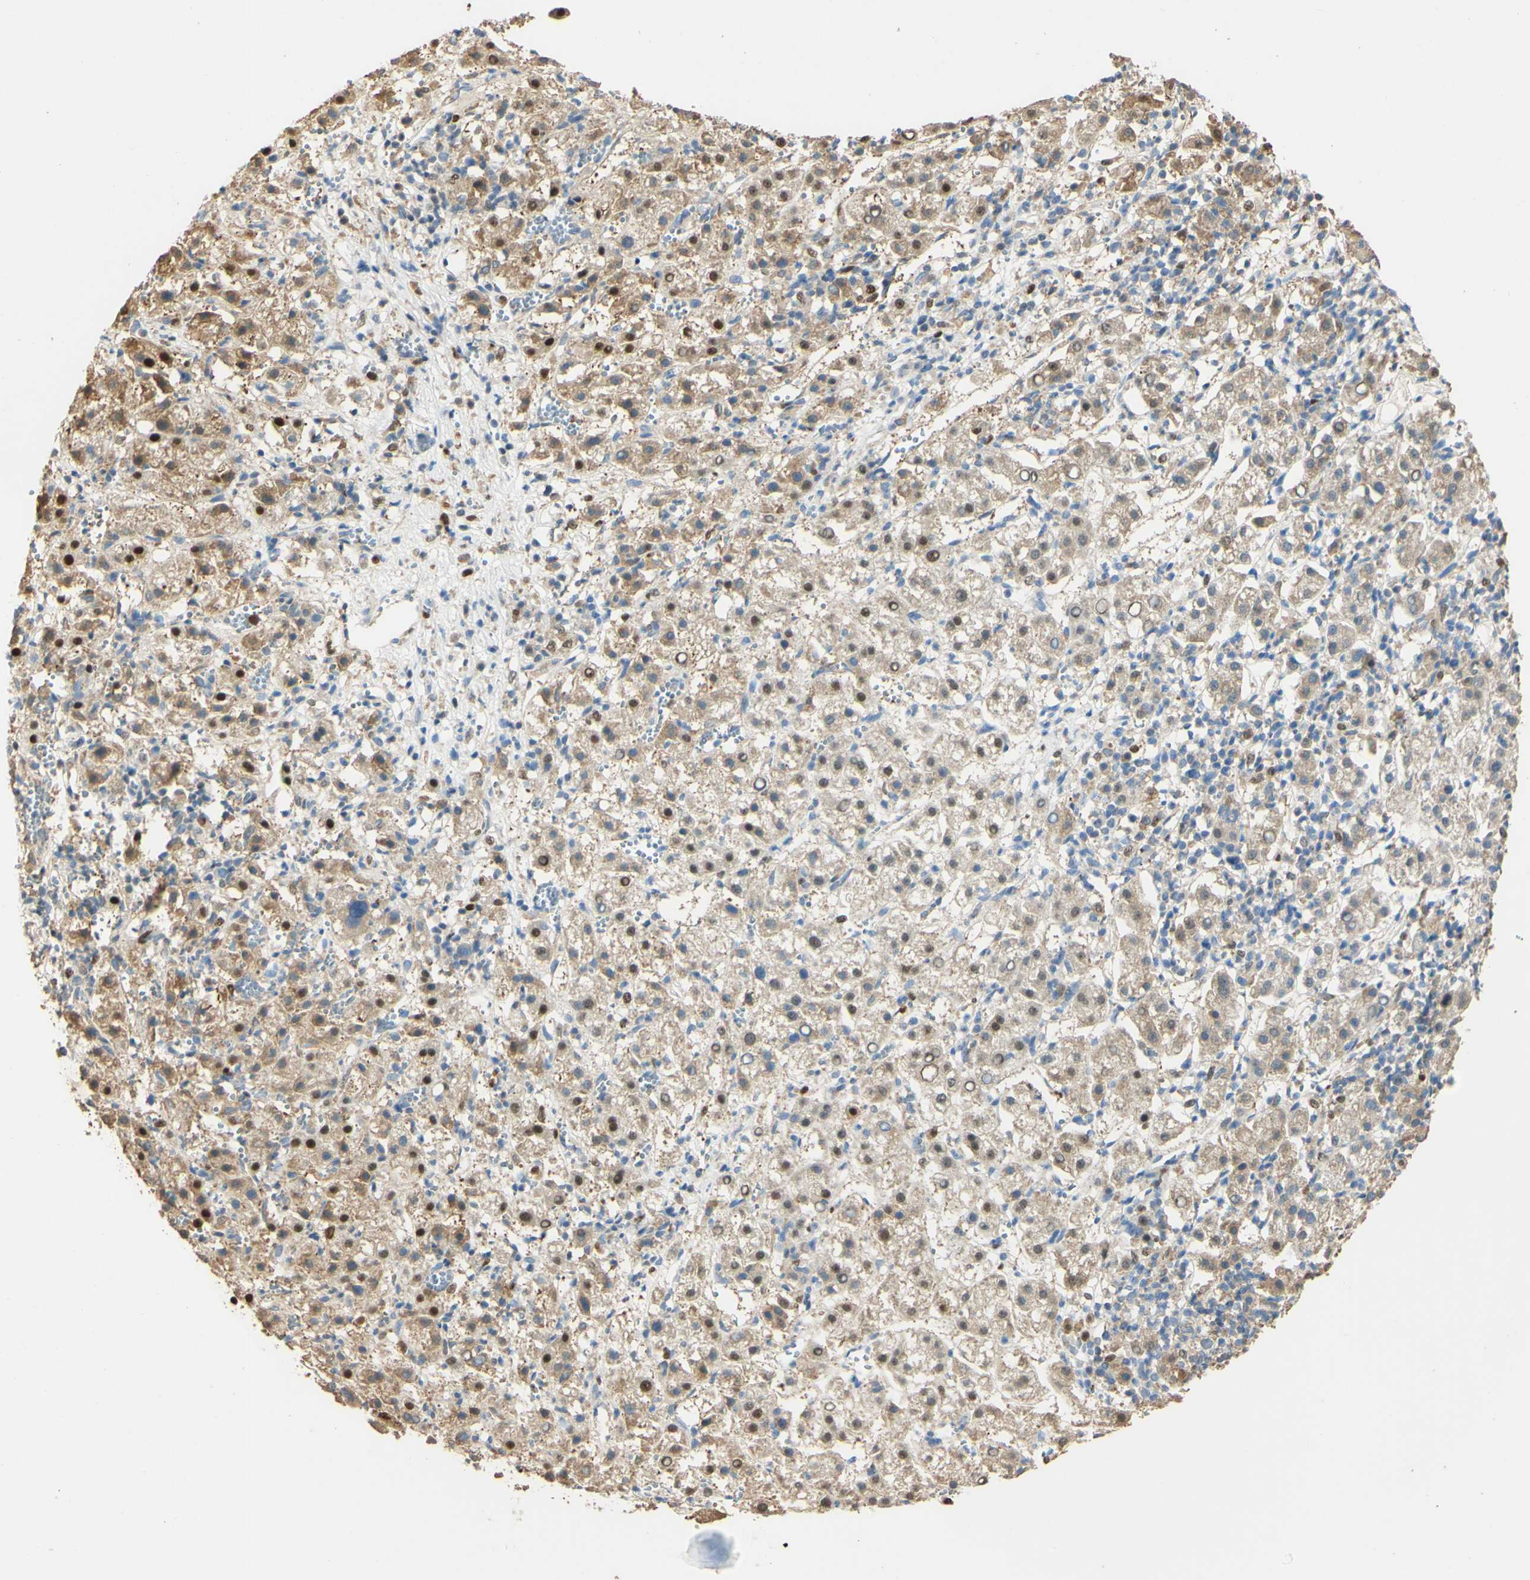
{"staining": {"intensity": "strong", "quantity": "<25%", "location": "cytoplasmic/membranous,nuclear"}, "tissue": "liver cancer", "cell_type": "Tumor cells", "image_type": "cancer", "snomed": [{"axis": "morphology", "description": "Carcinoma, Hepatocellular, NOS"}, {"axis": "topography", "description": "Liver"}], "caption": "DAB (3,3'-diaminobenzidine) immunohistochemical staining of liver cancer displays strong cytoplasmic/membranous and nuclear protein positivity in approximately <25% of tumor cells.", "gene": "MAP3K4", "patient": {"sex": "female", "age": 58}}